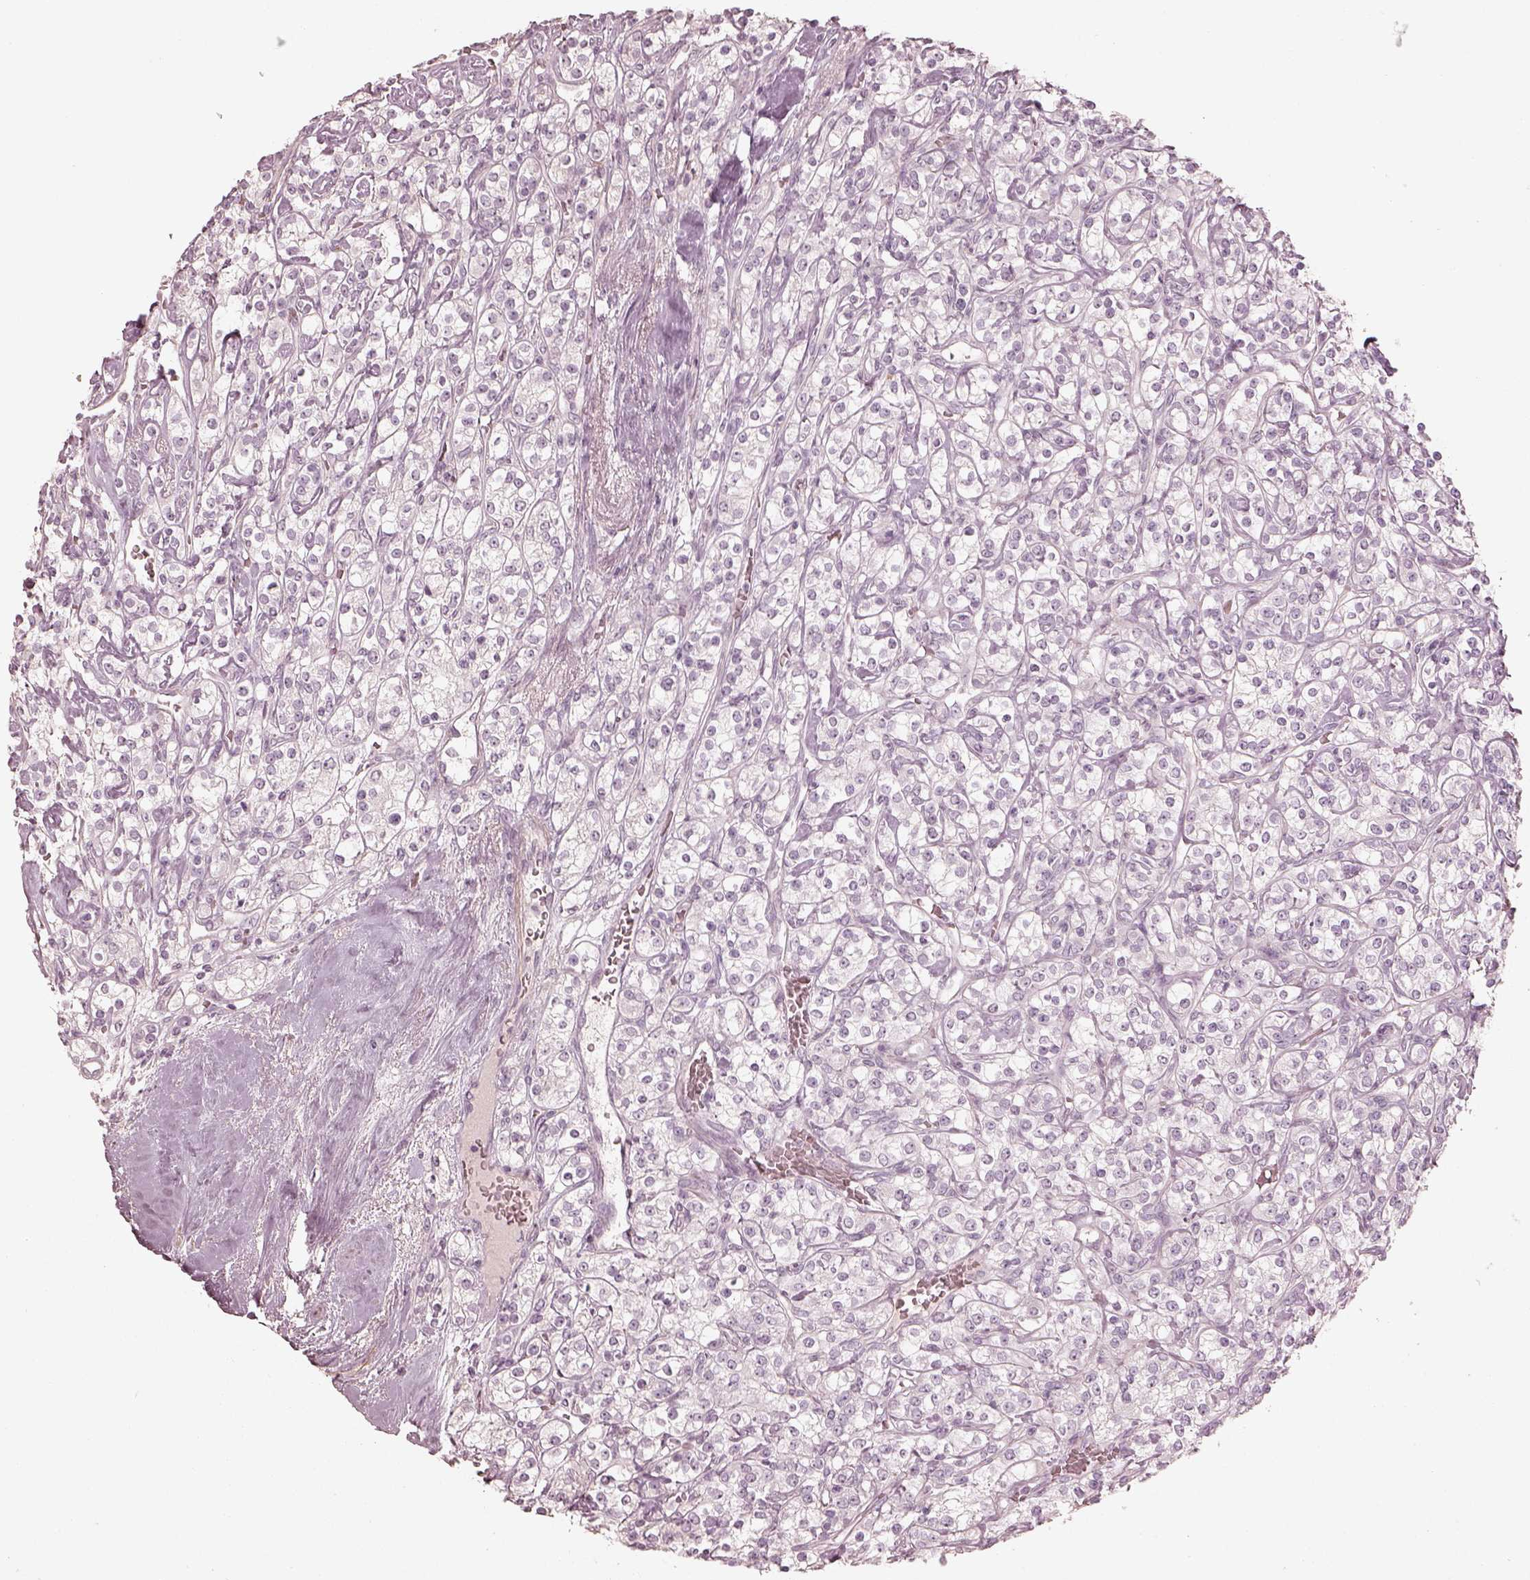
{"staining": {"intensity": "negative", "quantity": "none", "location": "none"}, "tissue": "renal cancer", "cell_type": "Tumor cells", "image_type": "cancer", "snomed": [{"axis": "morphology", "description": "Adenocarcinoma, NOS"}, {"axis": "topography", "description": "Kidney"}], "caption": "Immunohistochemistry (IHC) image of neoplastic tissue: renal adenocarcinoma stained with DAB (3,3'-diaminobenzidine) shows no significant protein expression in tumor cells.", "gene": "PRLHR", "patient": {"sex": "male", "age": 77}}